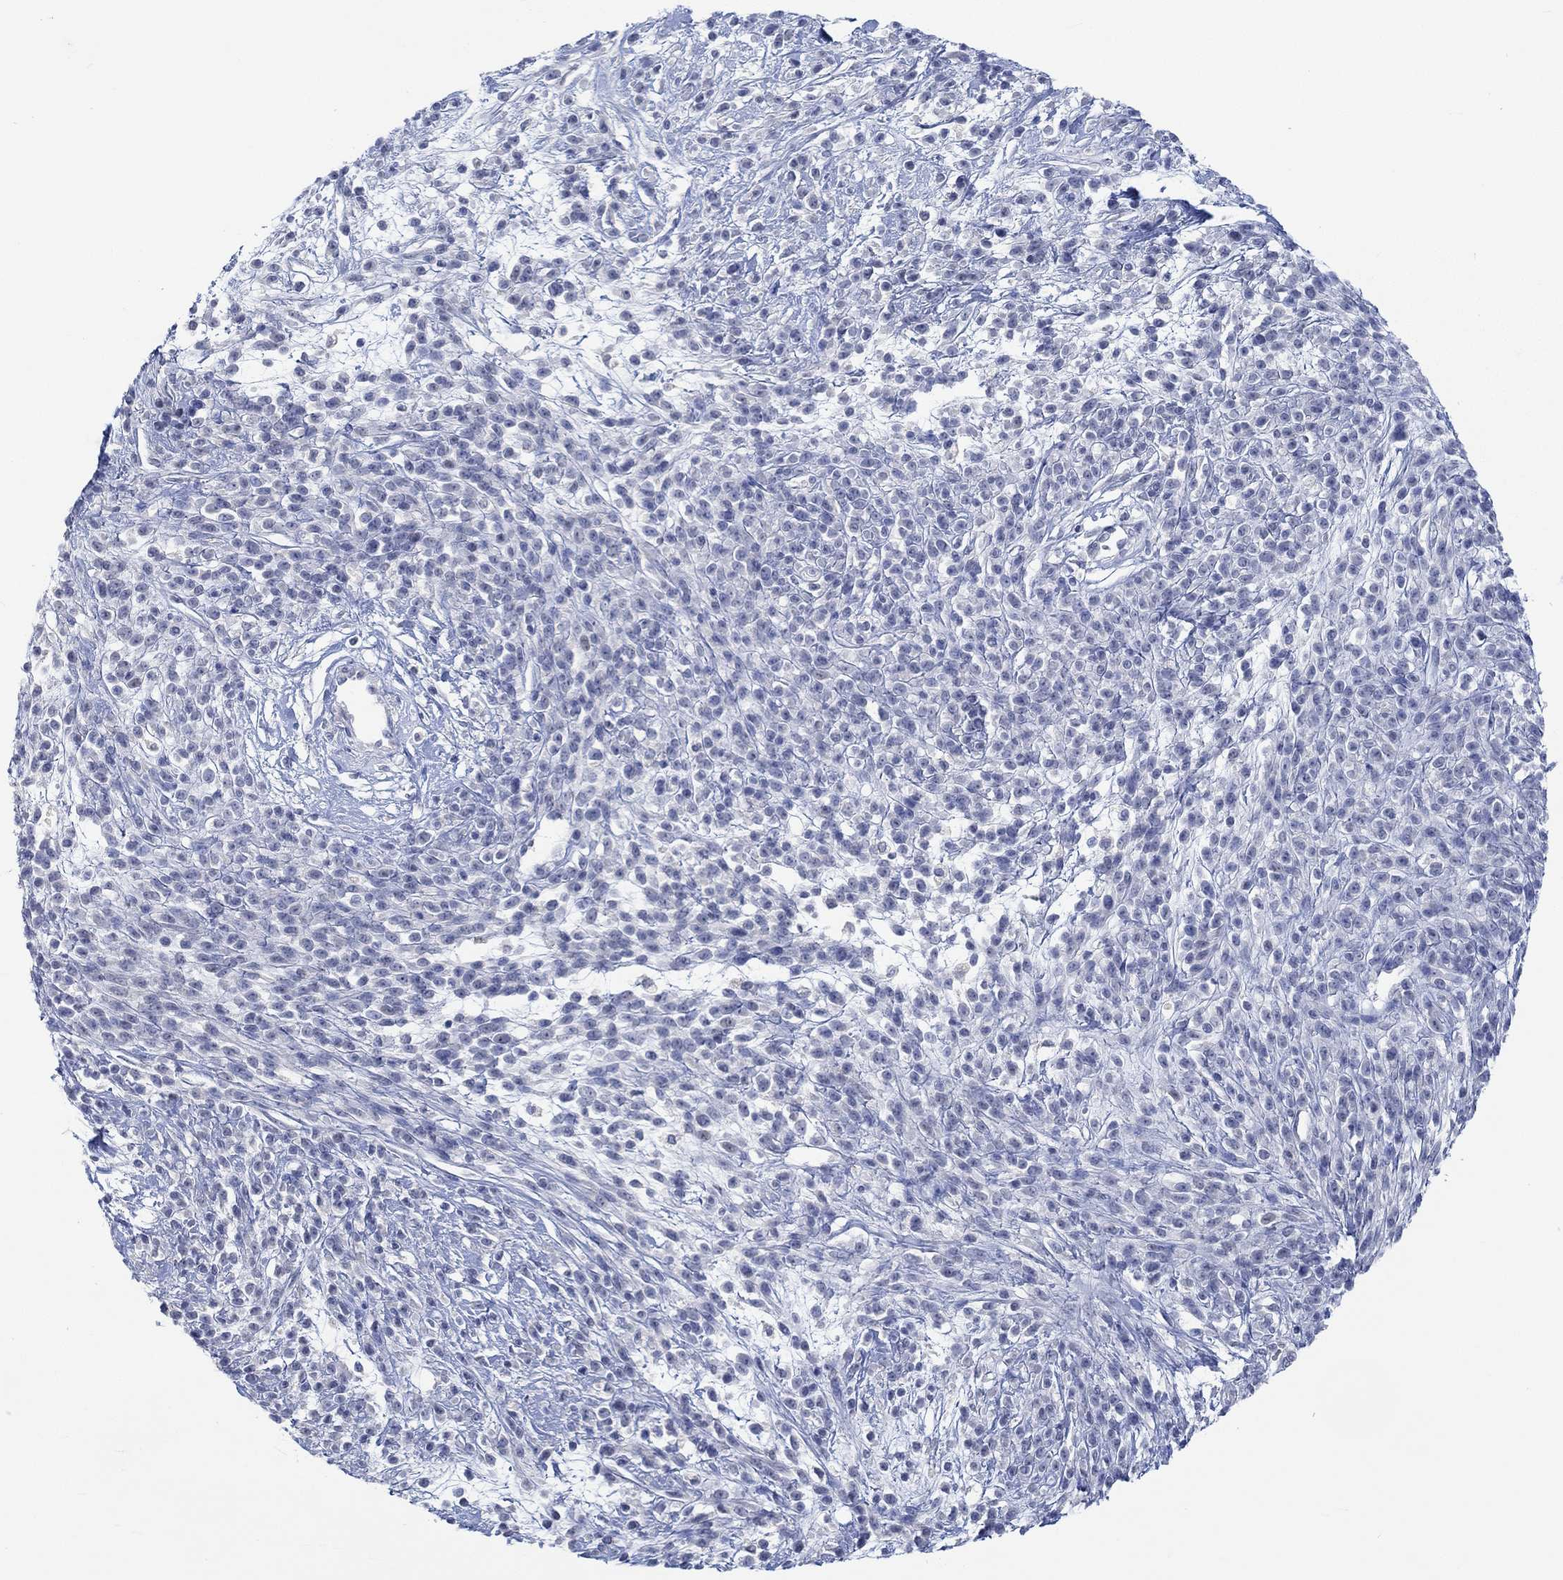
{"staining": {"intensity": "negative", "quantity": "none", "location": "none"}, "tissue": "melanoma", "cell_type": "Tumor cells", "image_type": "cancer", "snomed": [{"axis": "morphology", "description": "Malignant melanoma, NOS"}, {"axis": "topography", "description": "Skin"}, {"axis": "topography", "description": "Skin of trunk"}], "caption": "This is an immunohistochemistry histopathology image of human melanoma. There is no expression in tumor cells.", "gene": "DLK1", "patient": {"sex": "male", "age": 74}}